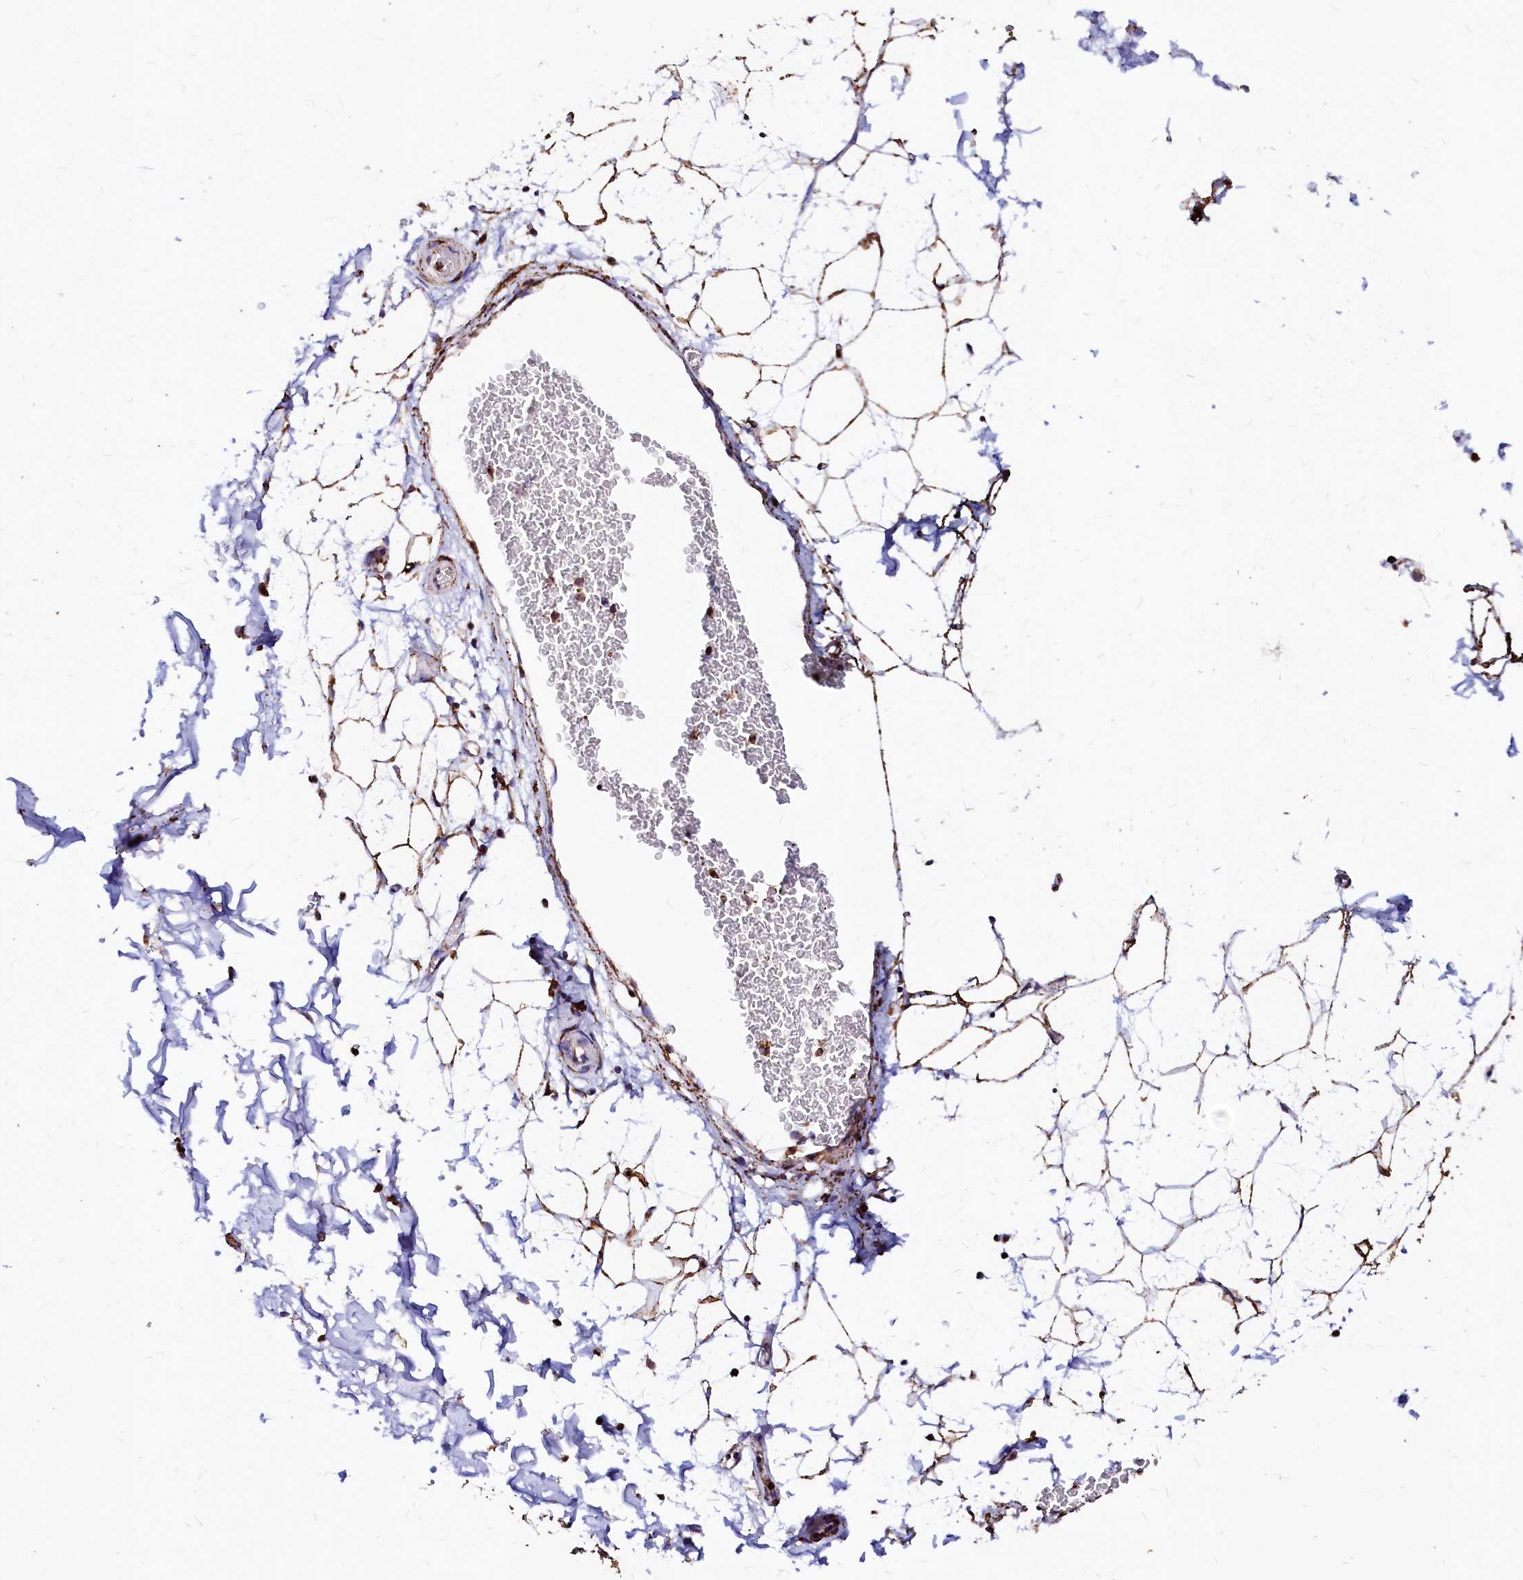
{"staining": {"intensity": "strong", "quantity": ">75%", "location": "cytoplasmic/membranous"}, "tissue": "adipose tissue", "cell_type": "Adipocytes", "image_type": "normal", "snomed": [{"axis": "morphology", "description": "Normal tissue, NOS"}, {"axis": "topography", "description": "Soft tissue"}], "caption": "Brown immunohistochemical staining in normal adipose tissue exhibits strong cytoplasmic/membranous staining in approximately >75% of adipocytes. The protein of interest is stained brown, and the nuclei are stained in blue (DAB IHC with brightfield microscopy, high magnification).", "gene": "MAOB", "patient": {"sex": "male", "age": 72}}